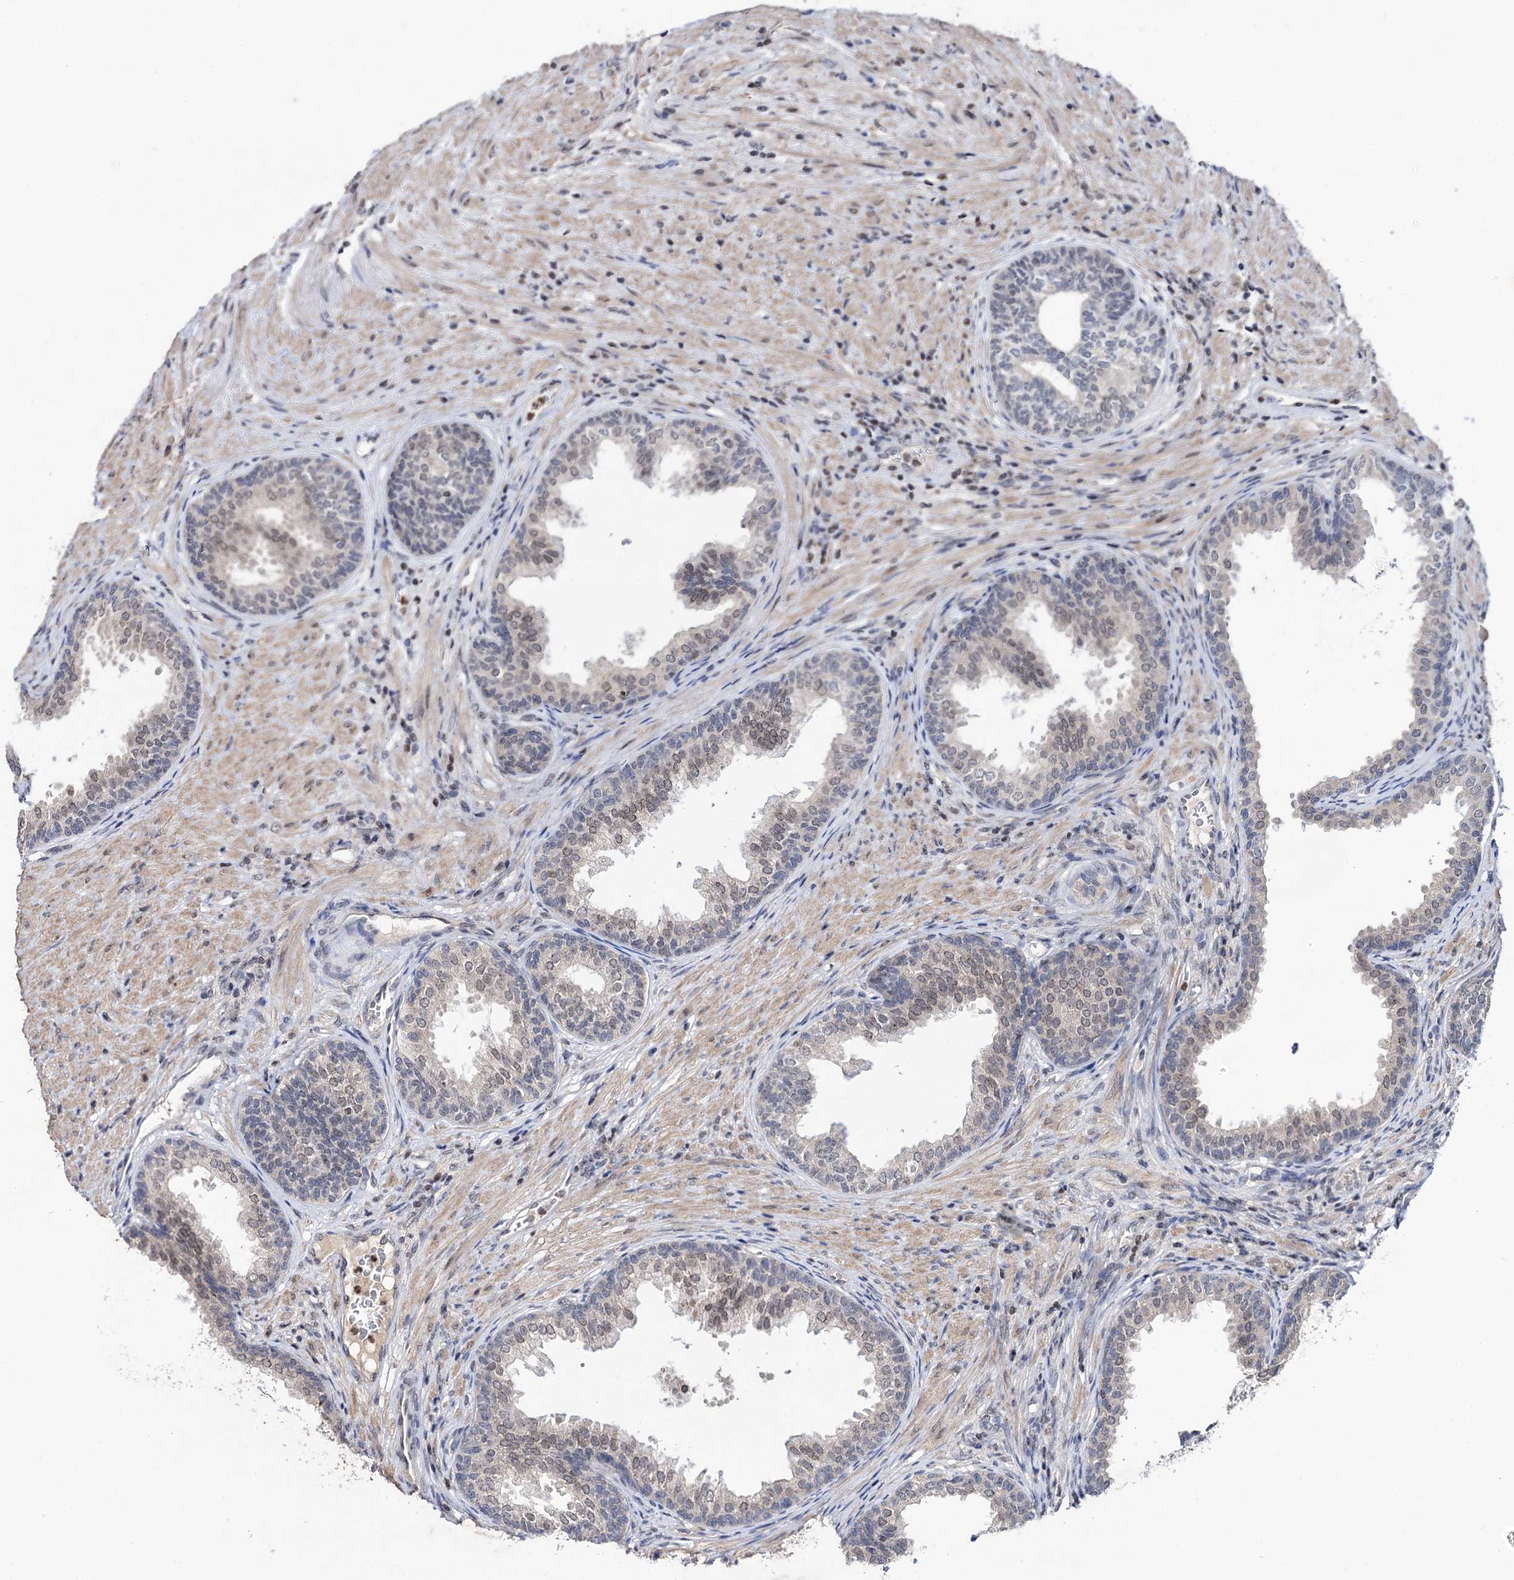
{"staining": {"intensity": "moderate", "quantity": "25%-75%", "location": "nuclear"}, "tissue": "prostate", "cell_type": "Glandular cells", "image_type": "normal", "snomed": [{"axis": "morphology", "description": "Normal tissue, NOS"}, {"axis": "topography", "description": "Prostate"}], "caption": "Immunohistochemical staining of normal prostate demonstrates 25%-75% levels of moderate nuclear protein staining in about 25%-75% of glandular cells.", "gene": "SMCHD1", "patient": {"sex": "male", "age": 76}}